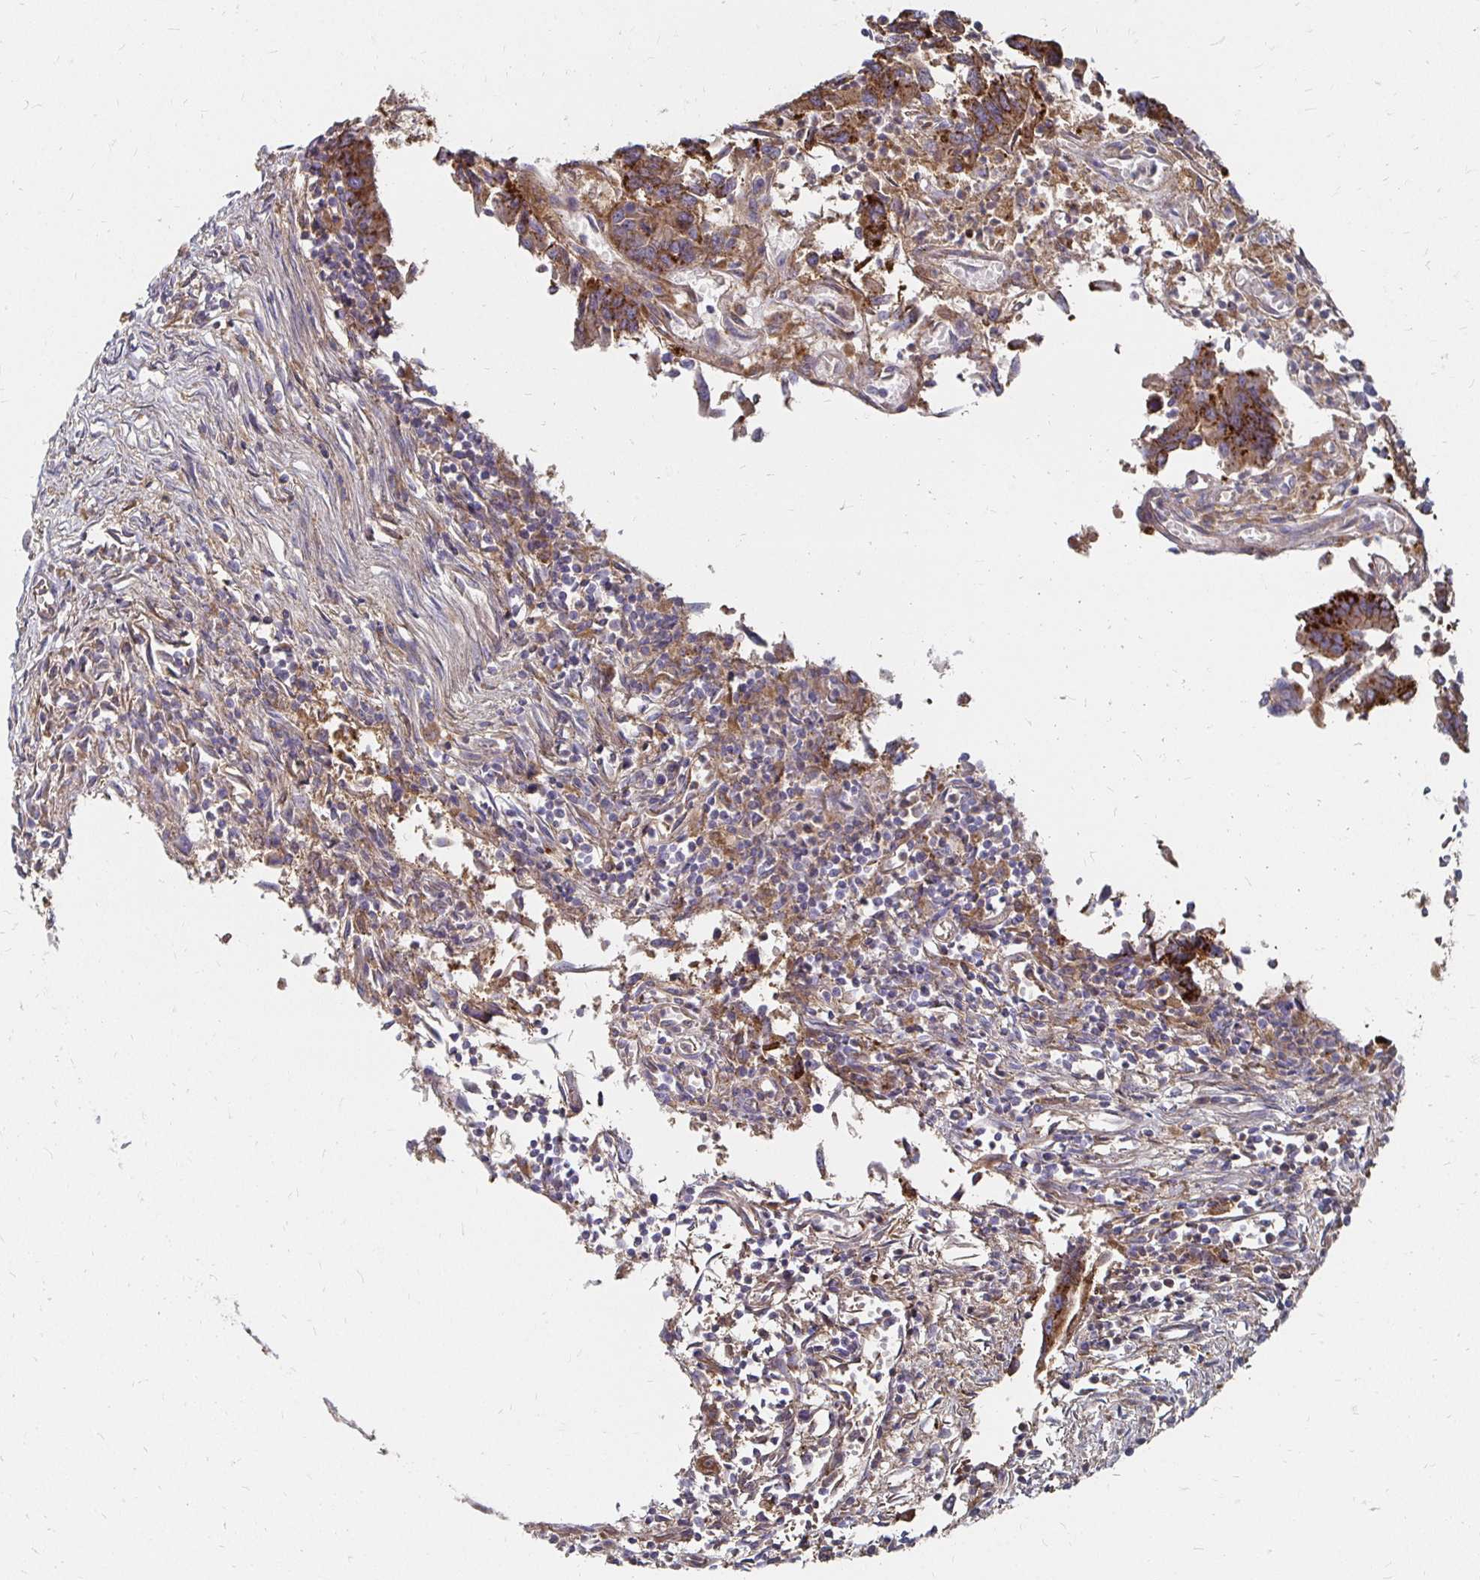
{"staining": {"intensity": "moderate", "quantity": ">75%", "location": "cytoplasmic/membranous"}, "tissue": "colorectal cancer", "cell_type": "Tumor cells", "image_type": "cancer", "snomed": [{"axis": "morphology", "description": "Adenocarcinoma, NOS"}, {"axis": "topography", "description": "Colon"}], "caption": "Immunohistochemistry staining of colorectal cancer, which exhibits medium levels of moderate cytoplasmic/membranous expression in about >75% of tumor cells indicating moderate cytoplasmic/membranous protein expression. The staining was performed using DAB (brown) for protein detection and nuclei were counterstained in hematoxylin (blue).", "gene": "NCSTN", "patient": {"sex": "female", "age": 67}}